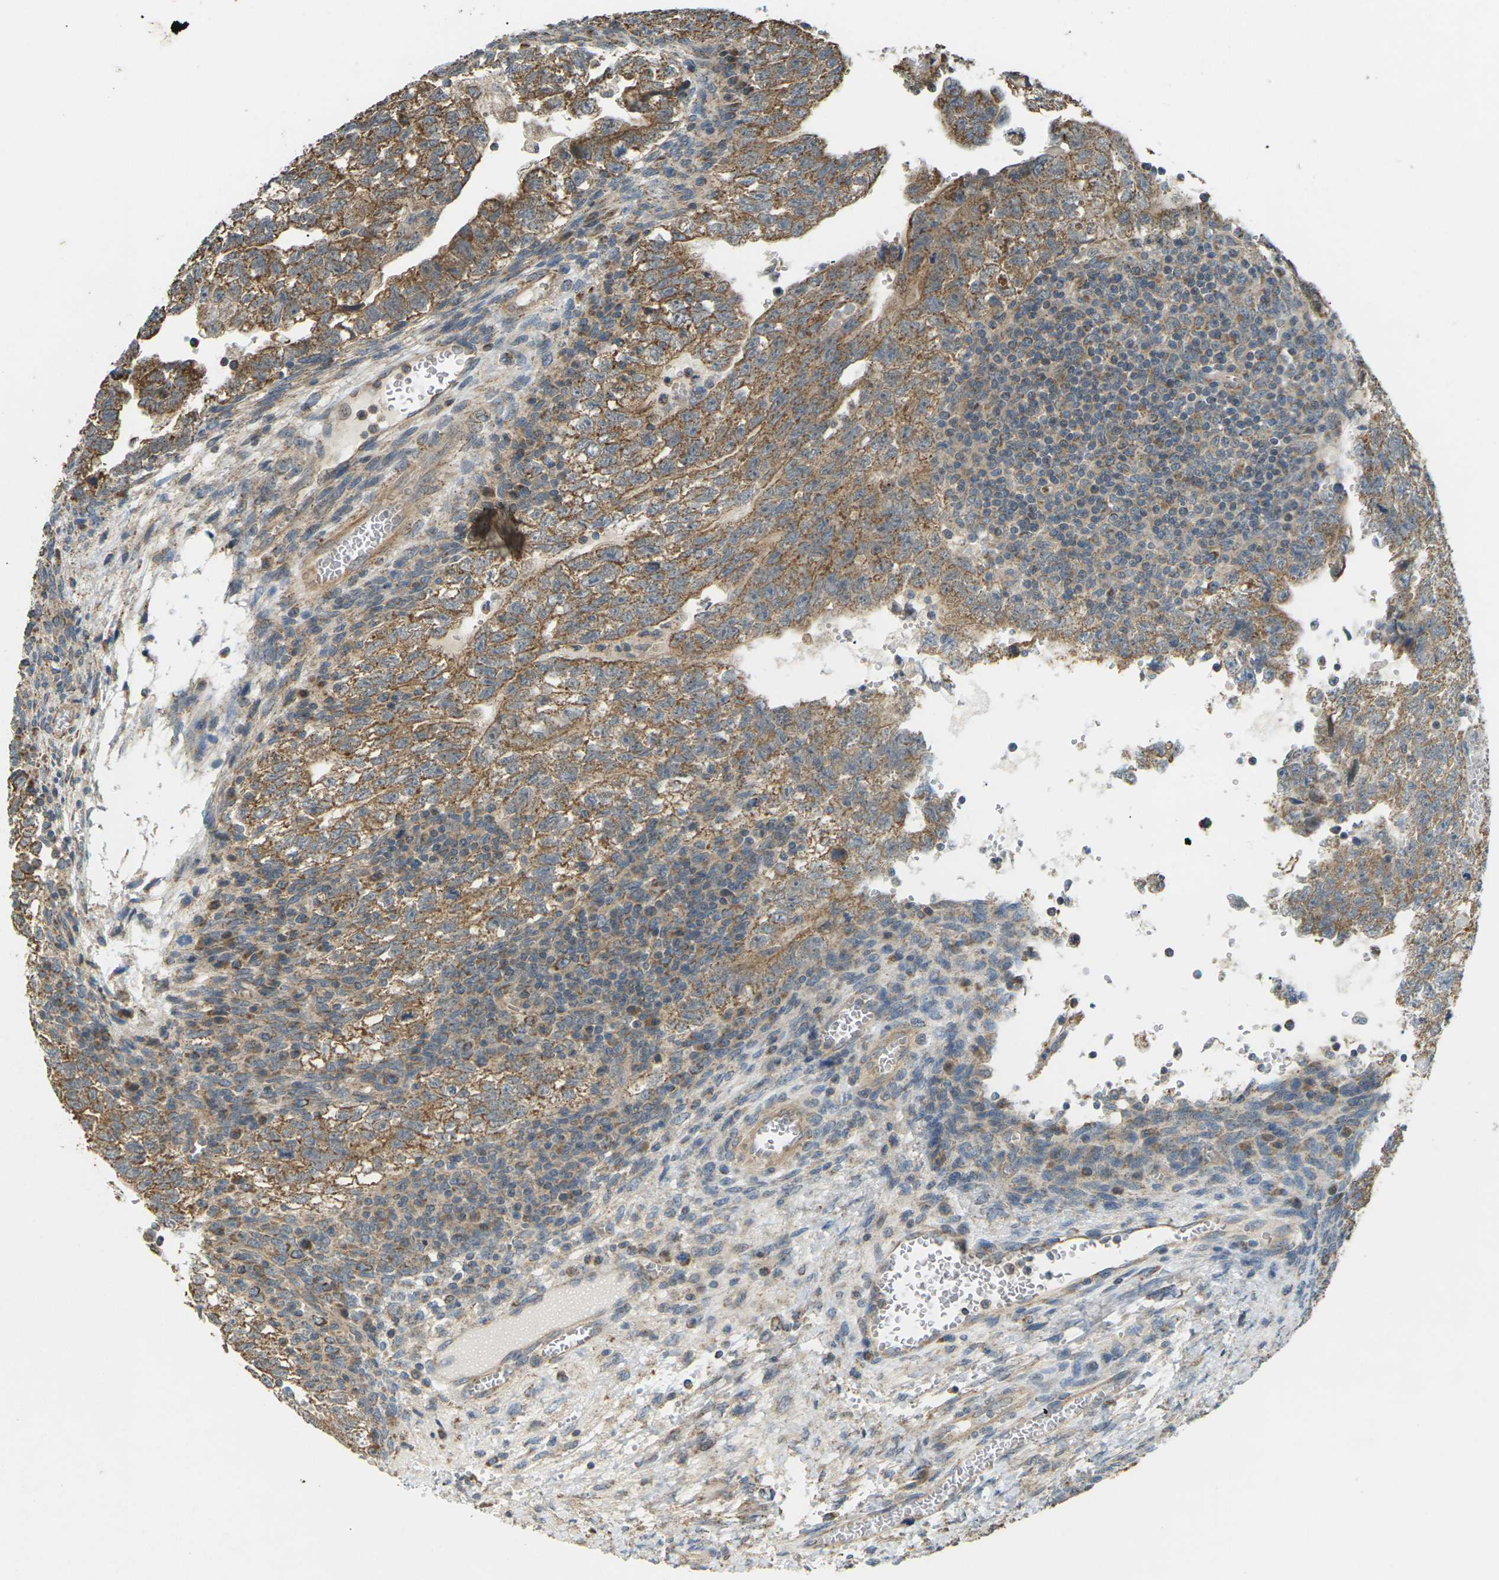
{"staining": {"intensity": "moderate", "quantity": ">75%", "location": "cytoplasmic/membranous"}, "tissue": "testis cancer", "cell_type": "Tumor cells", "image_type": "cancer", "snomed": [{"axis": "morphology", "description": "Seminoma, NOS"}, {"axis": "morphology", "description": "Carcinoma, Embryonal, NOS"}, {"axis": "topography", "description": "Testis"}], "caption": "Brown immunohistochemical staining in human testis cancer (seminoma) reveals moderate cytoplasmic/membranous staining in approximately >75% of tumor cells. (DAB (3,3'-diaminobenzidine) = brown stain, brightfield microscopy at high magnification).", "gene": "KSR1", "patient": {"sex": "male", "age": 38}}